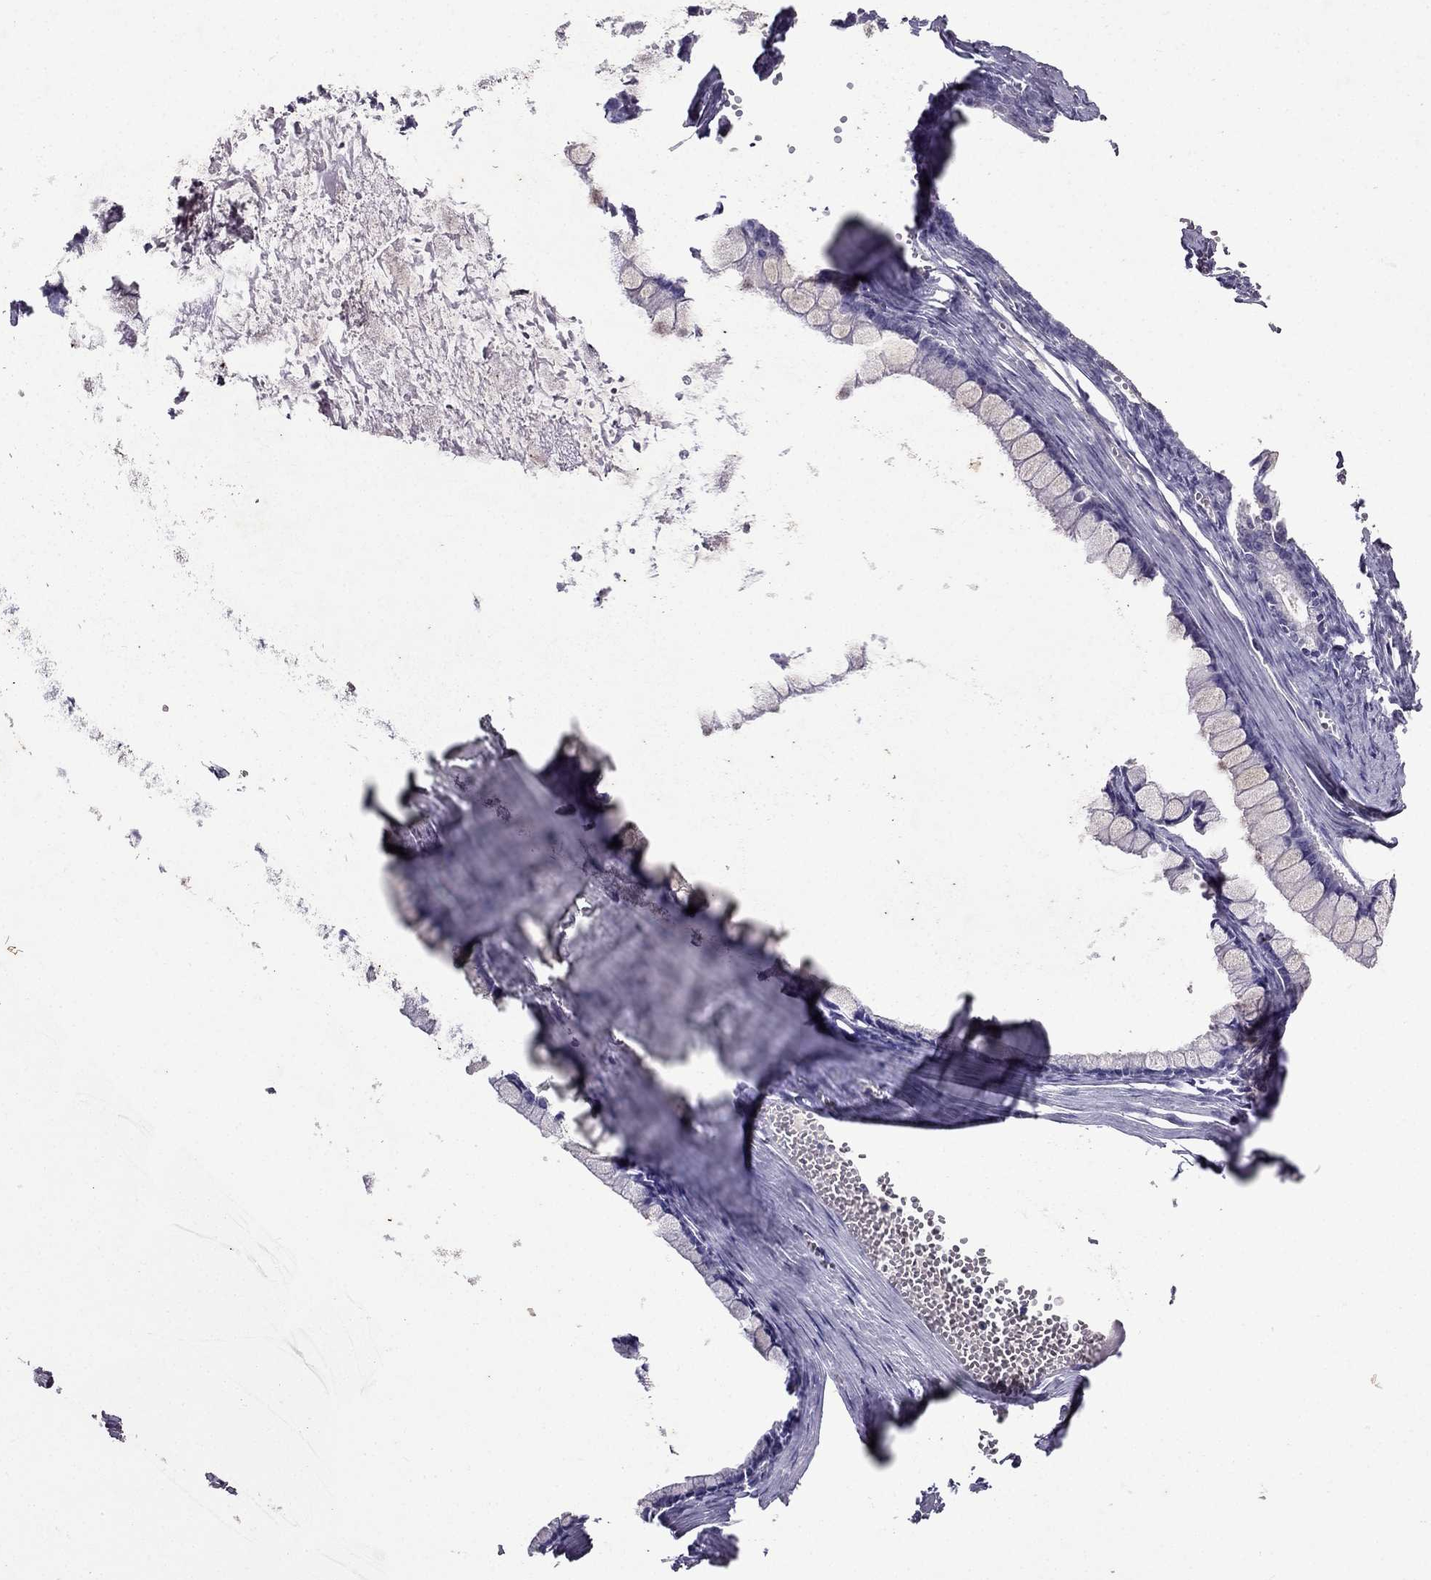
{"staining": {"intensity": "negative", "quantity": "none", "location": "none"}, "tissue": "ovarian cancer", "cell_type": "Tumor cells", "image_type": "cancer", "snomed": [{"axis": "morphology", "description": "Cystadenocarcinoma, mucinous, NOS"}, {"axis": "topography", "description": "Ovary"}], "caption": "Immunohistochemical staining of human ovarian cancer exhibits no significant positivity in tumor cells.", "gene": "RFLNB", "patient": {"sex": "female", "age": 67}}